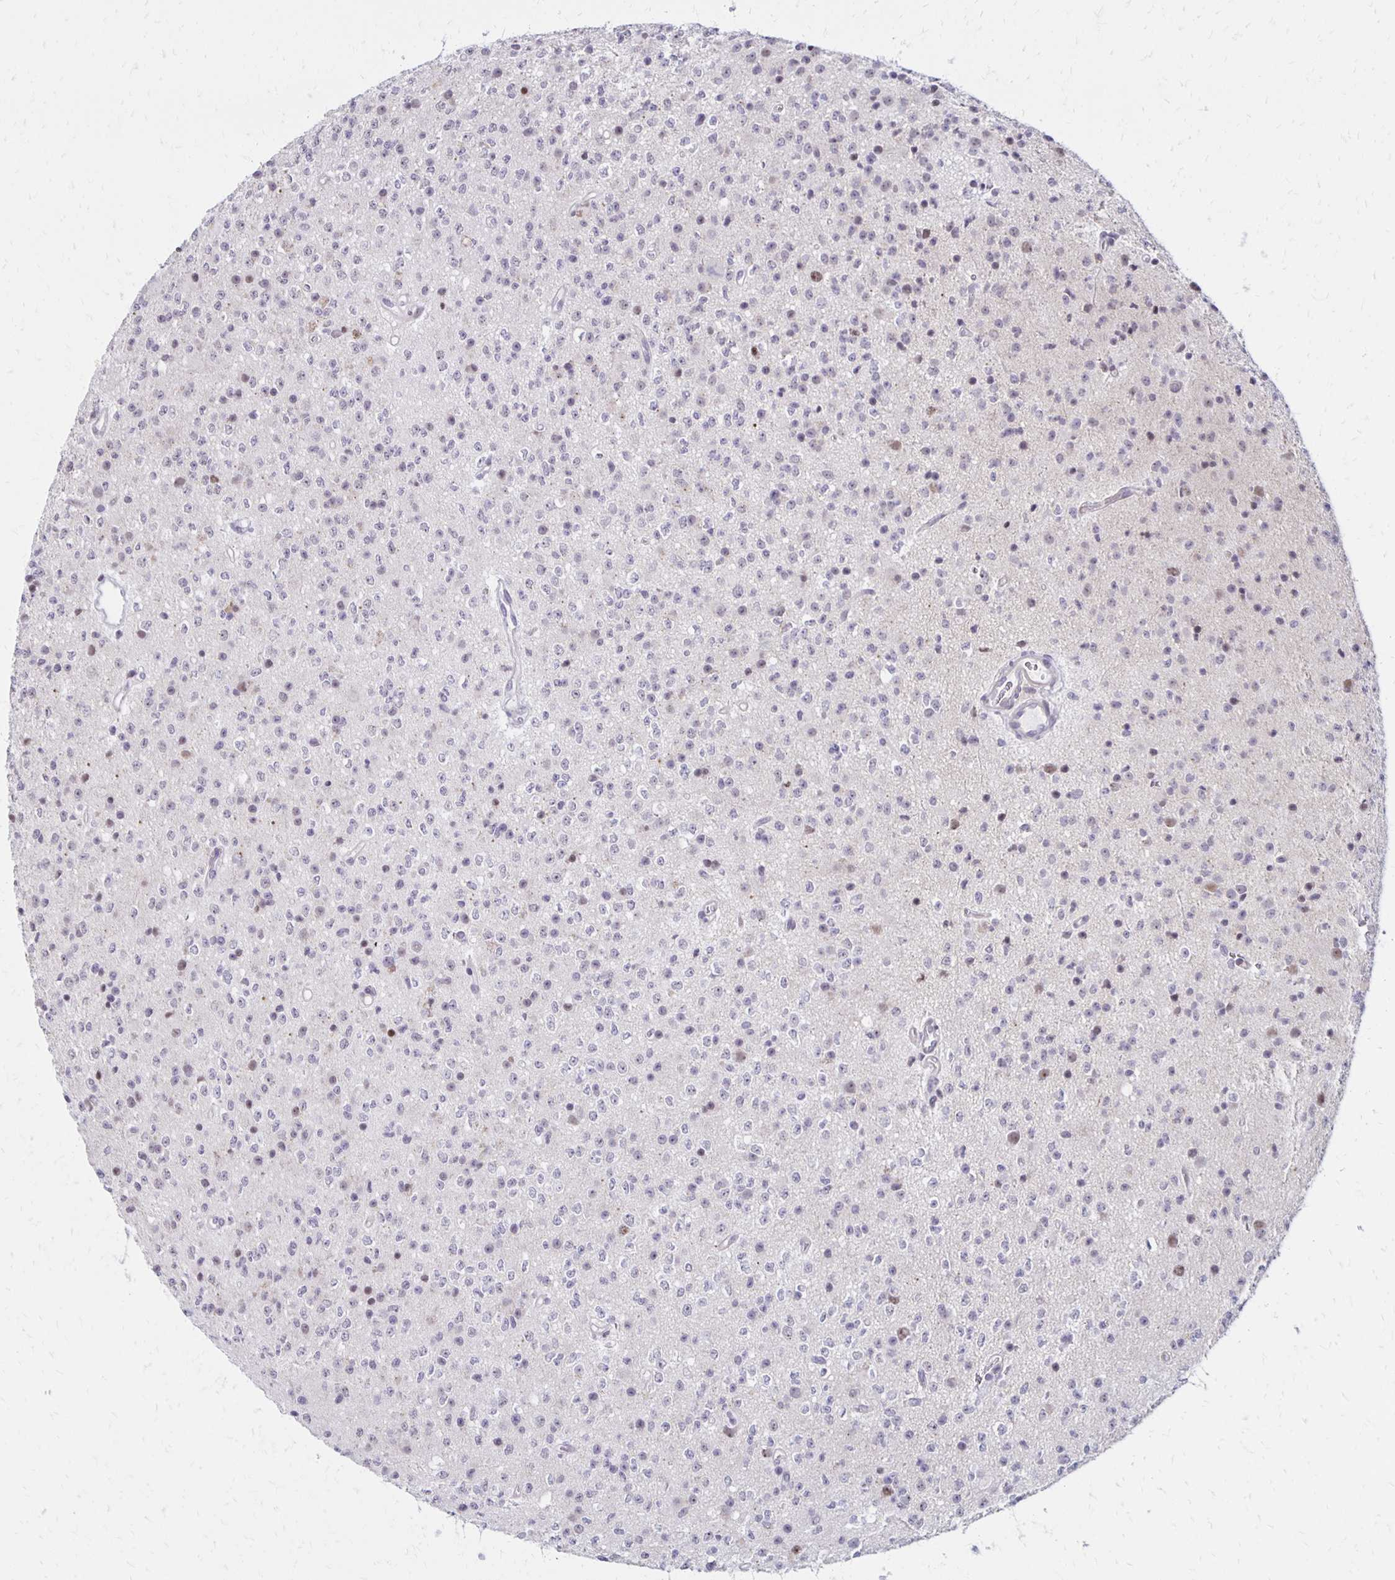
{"staining": {"intensity": "negative", "quantity": "none", "location": "none"}, "tissue": "glioma", "cell_type": "Tumor cells", "image_type": "cancer", "snomed": [{"axis": "morphology", "description": "Glioma, malignant, High grade"}, {"axis": "topography", "description": "Brain"}], "caption": "This is an IHC image of human glioma. There is no positivity in tumor cells.", "gene": "DAGLA", "patient": {"sex": "male", "age": 36}}